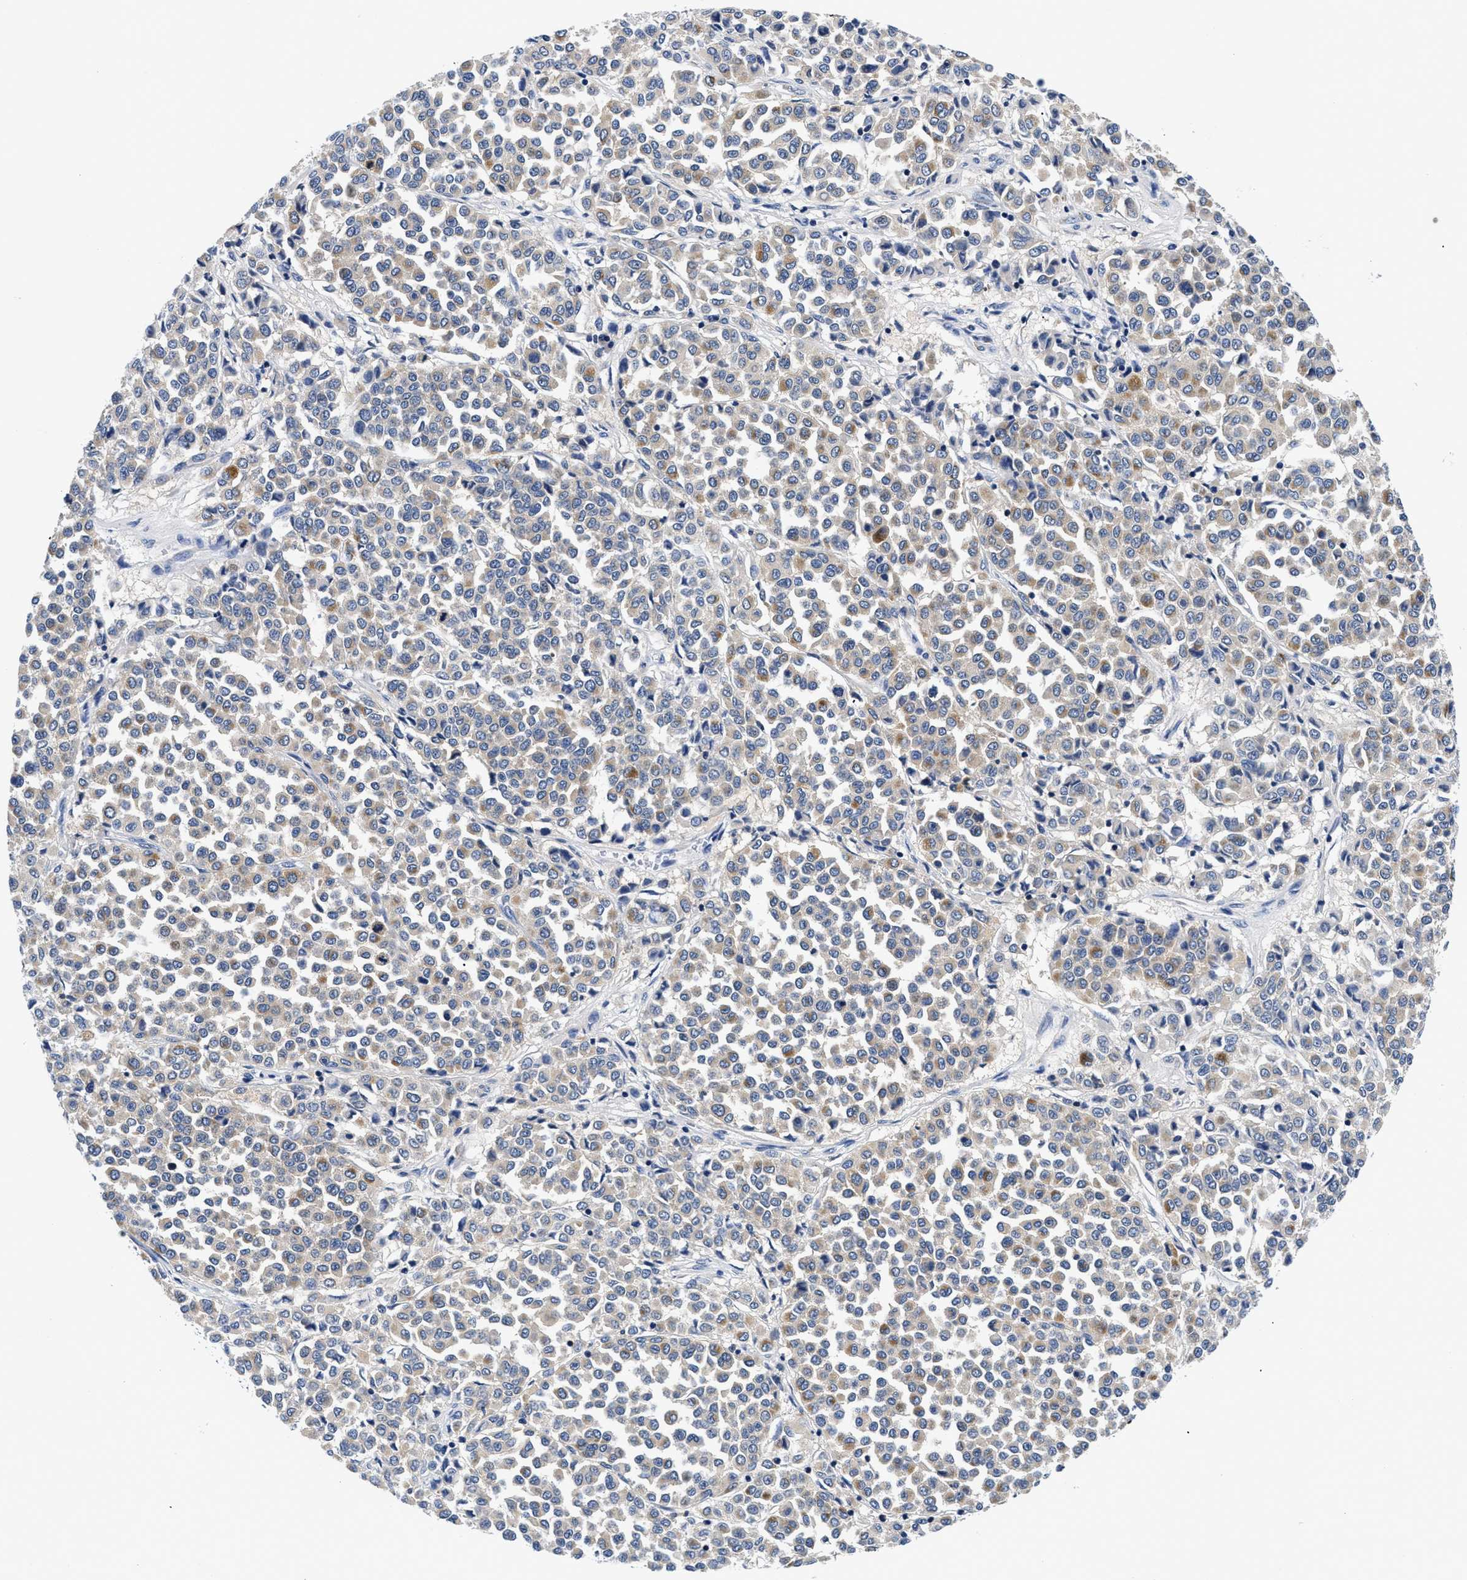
{"staining": {"intensity": "weak", "quantity": "25%-75%", "location": "cytoplasmic/membranous"}, "tissue": "melanoma", "cell_type": "Tumor cells", "image_type": "cancer", "snomed": [{"axis": "morphology", "description": "Malignant melanoma, Metastatic site"}, {"axis": "topography", "description": "Pancreas"}], "caption": "Melanoma tissue exhibits weak cytoplasmic/membranous positivity in about 25%-75% of tumor cells", "gene": "MEA1", "patient": {"sex": "female", "age": 30}}